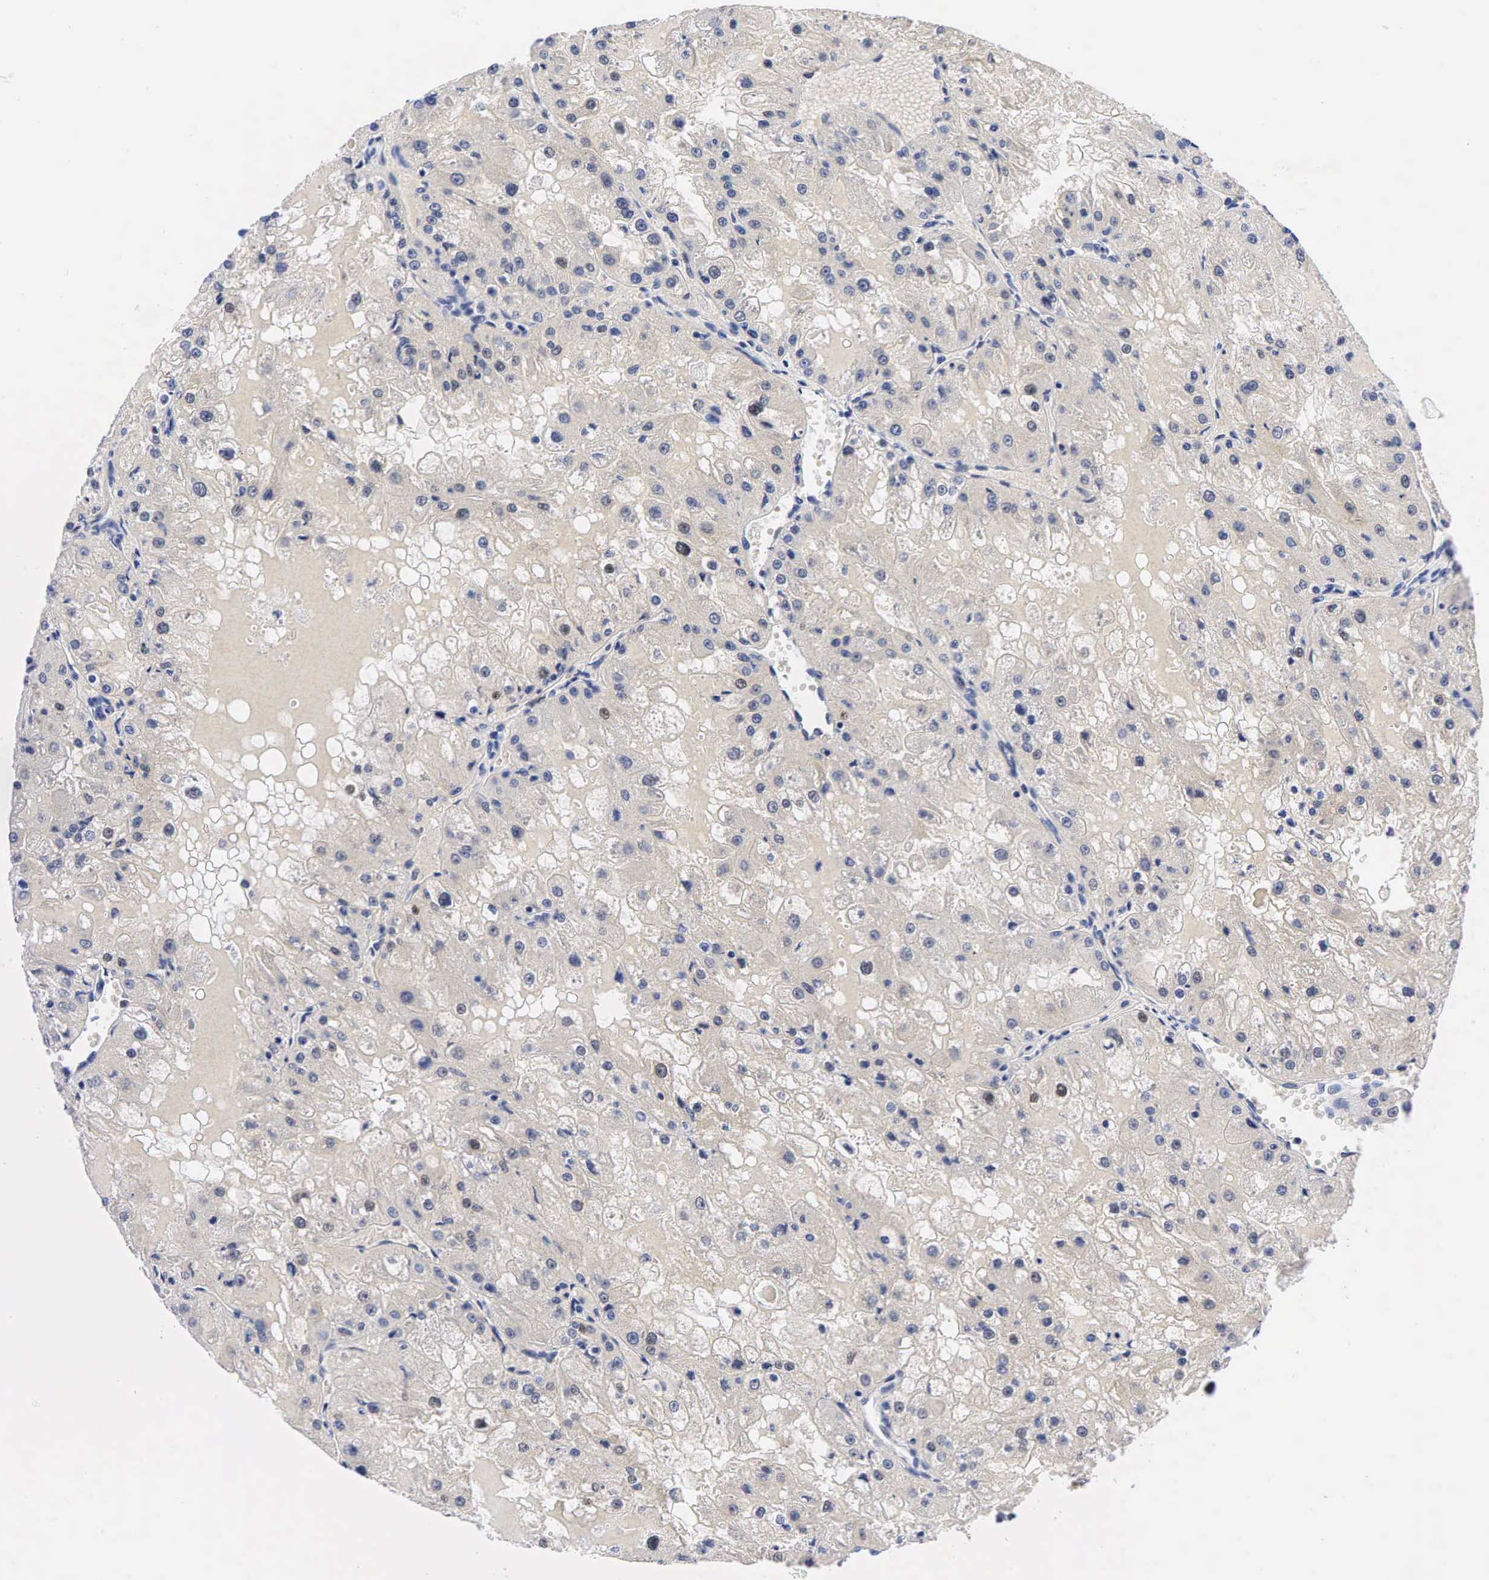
{"staining": {"intensity": "moderate", "quantity": "<25%", "location": "nuclear"}, "tissue": "renal cancer", "cell_type": "Tumor cells", "image_type": "cancer", "snomed": [{"axis": "morphology", "description": "Adenocarcinoma, NOS"}, {"axis": "topography", "description": "Kidney"}], "caption": "Protein expression analysis of human renal adenocarcinoma reveals moderate nuclear staining in approximately <25% of tumor cells.", "gene": "CCND1", "patient": {"sex": "female", "age": 74}}